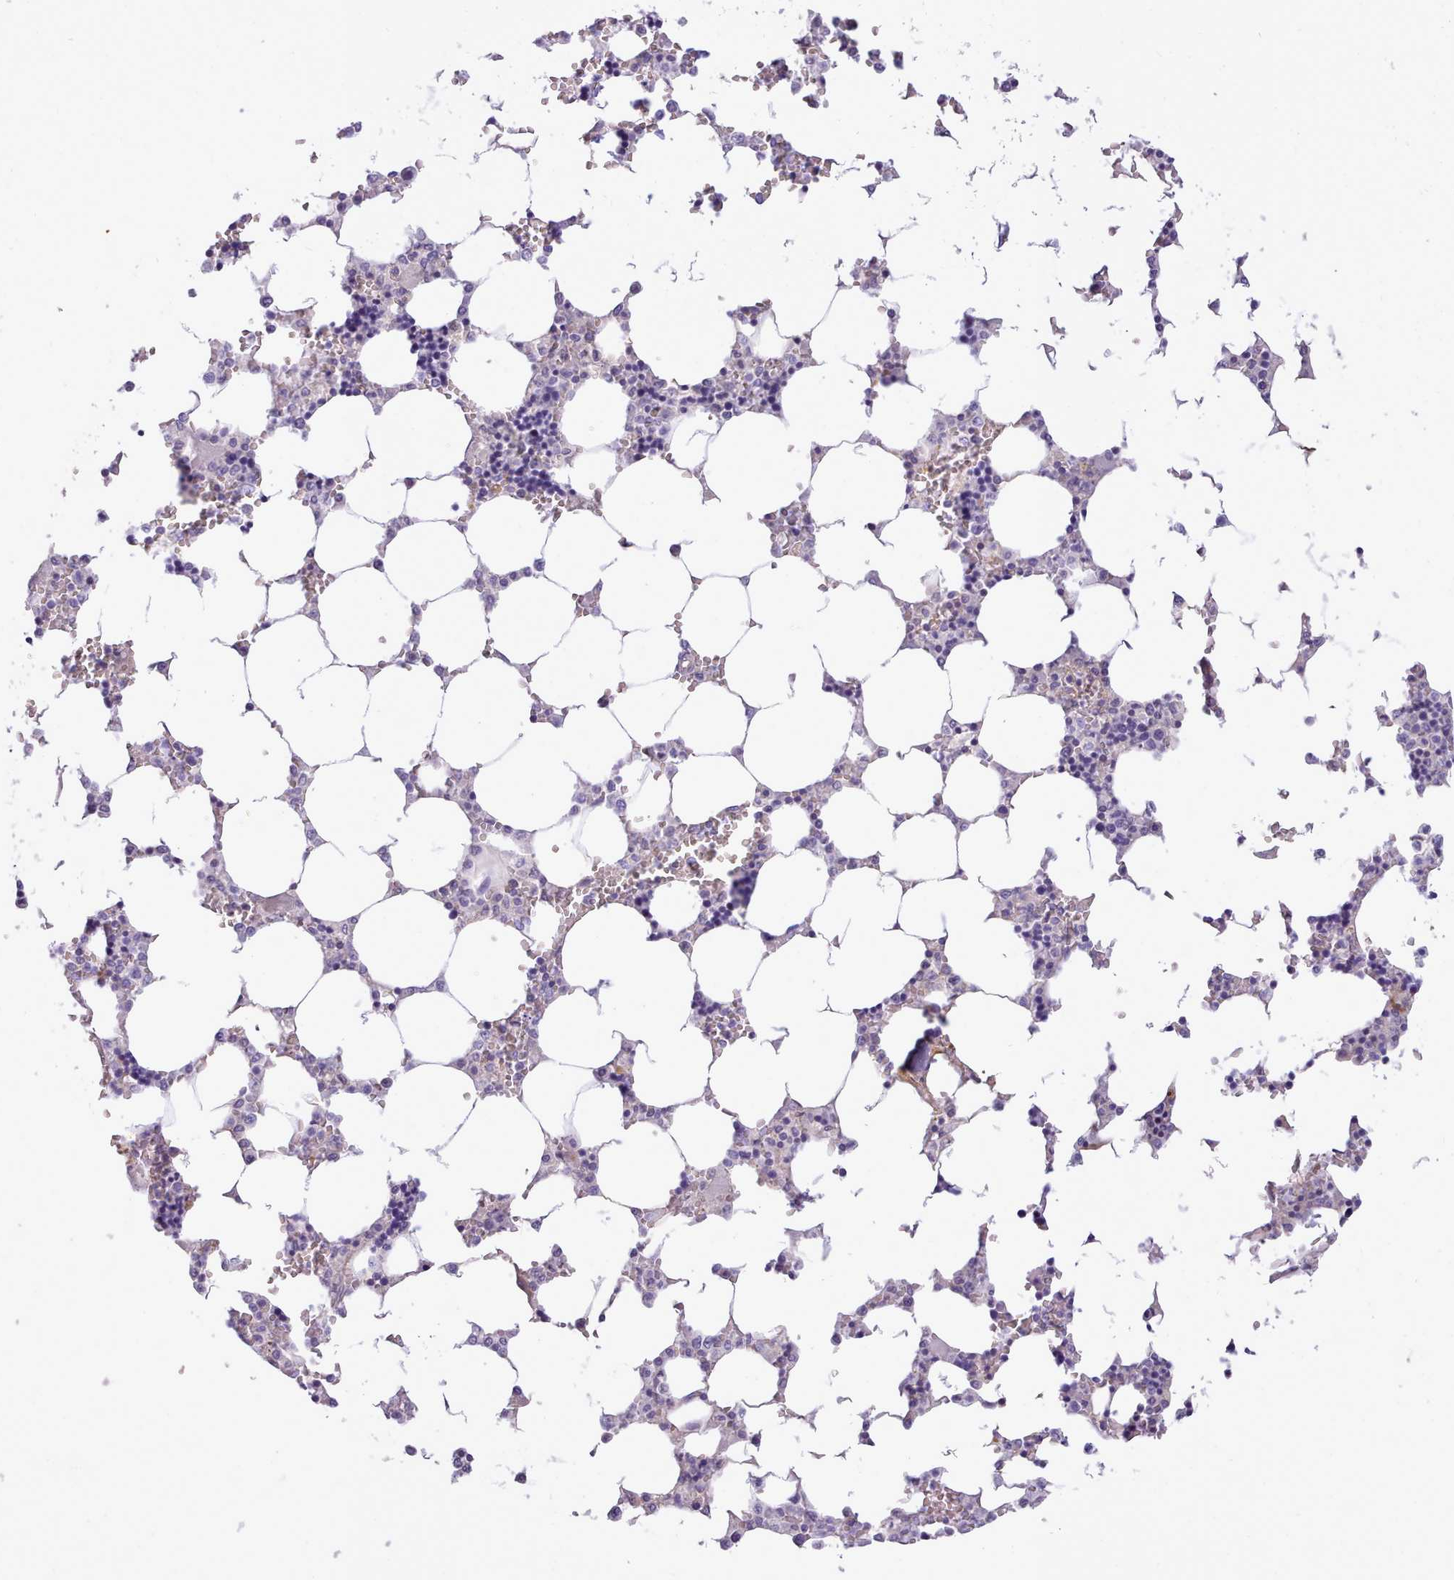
{"staining": {"intensity": "negative", "quantity": "none", "location": "none"}, "tissue": "bone marrow", "cell_type": "Hematopoietic cells", "image_type": "normal", "snomed": [{"axis": "morphology", "description": "Normal tissue, NOS"}, {"axis": "topography", "description": "Bone marrow"}], "caption": "Immunohistochemistry photomicrograph of unremarkable bone marrow: bone marrow stained with DAB shows no significant protein expression in hematopoietic cells. Nuclei are stained in blue.", "gene": "CYP2A13", "patient": {"sex": "male", "age": 64}}